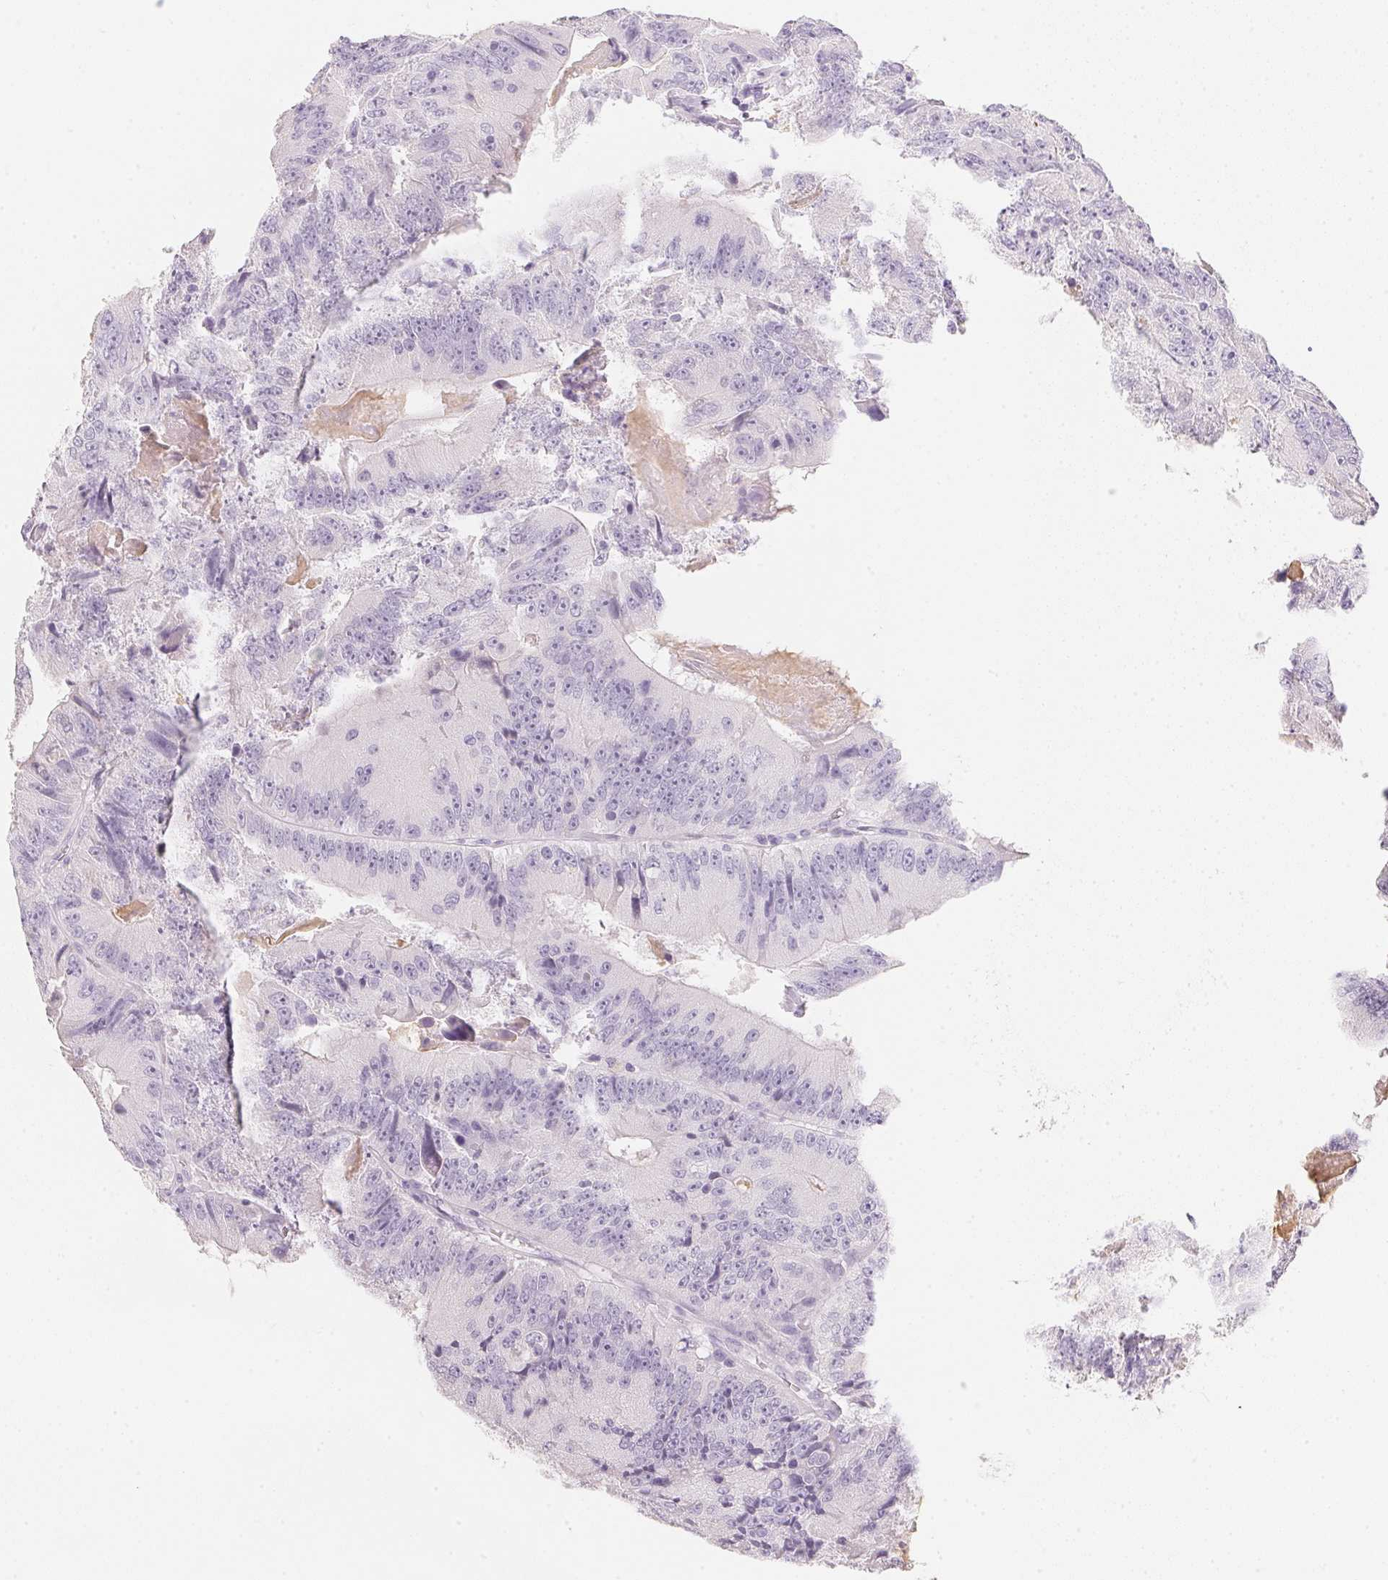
{"staining": {"intensity": "negative", "quantity": "none", "location": "none"}, "tissue": "colorectal cancer", "cell_type": "Tumor cells", "image_type": "cancer", "snomed": [{"axis": "morphology", "description": "Adenocarcinoma, NOS"}, {"axis": "topography", "description": "Colon"}], "caption": "Protein analysis of colorectal adenocarcinoma shows no significant expression in tumor cells.", "gene": "ACP3", "patient": {"sex": "female", "age": 86}}